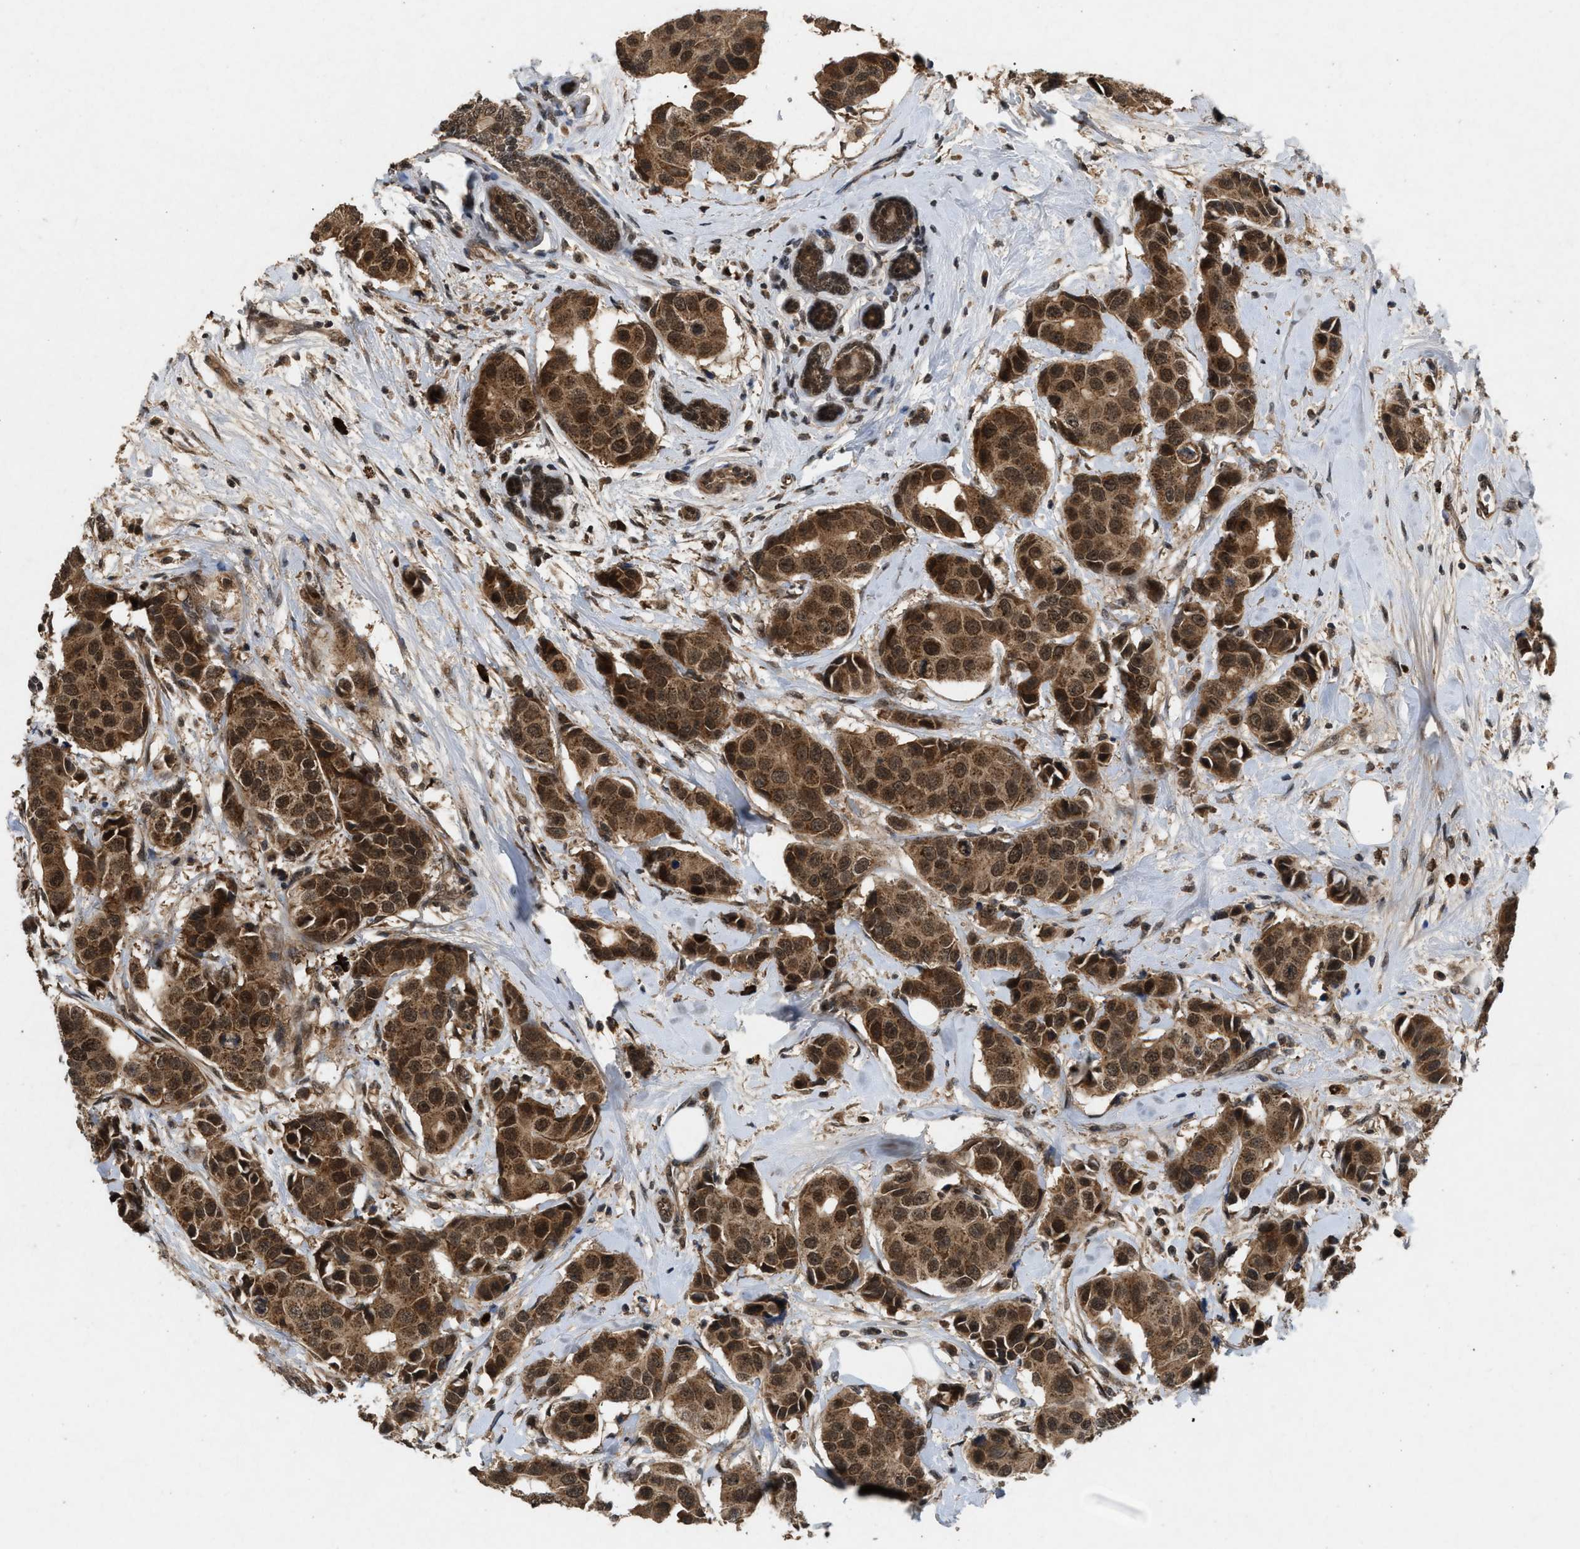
{"staining": {"intensity": "moderate", "quantity": ">75%", "location": "cytoplasmic/membranous,nuclear"}, "tissue": "breast cancer", "cell_type": "Tumor cells", "image_type": "cancer", "snomed": [{"axis": "morphology", "description": "Normal tissue, NOS"}, {"axis": "morphology", "description": "Duct carcinoma"}, {"axis": "topography", "description": "Breast"}], "caption": "Breast intraductal carcinoma stained for a protein shows moderate cytoplasmic/membranous and nuclear positivity in tumor cells. The staining is performed using DAB brown chromogen to label protein expression. The nuclei are counter-stained blue using hematoxylin.", "gene": "RUSC2", "patient": {"sex": "female", "age": 39}}